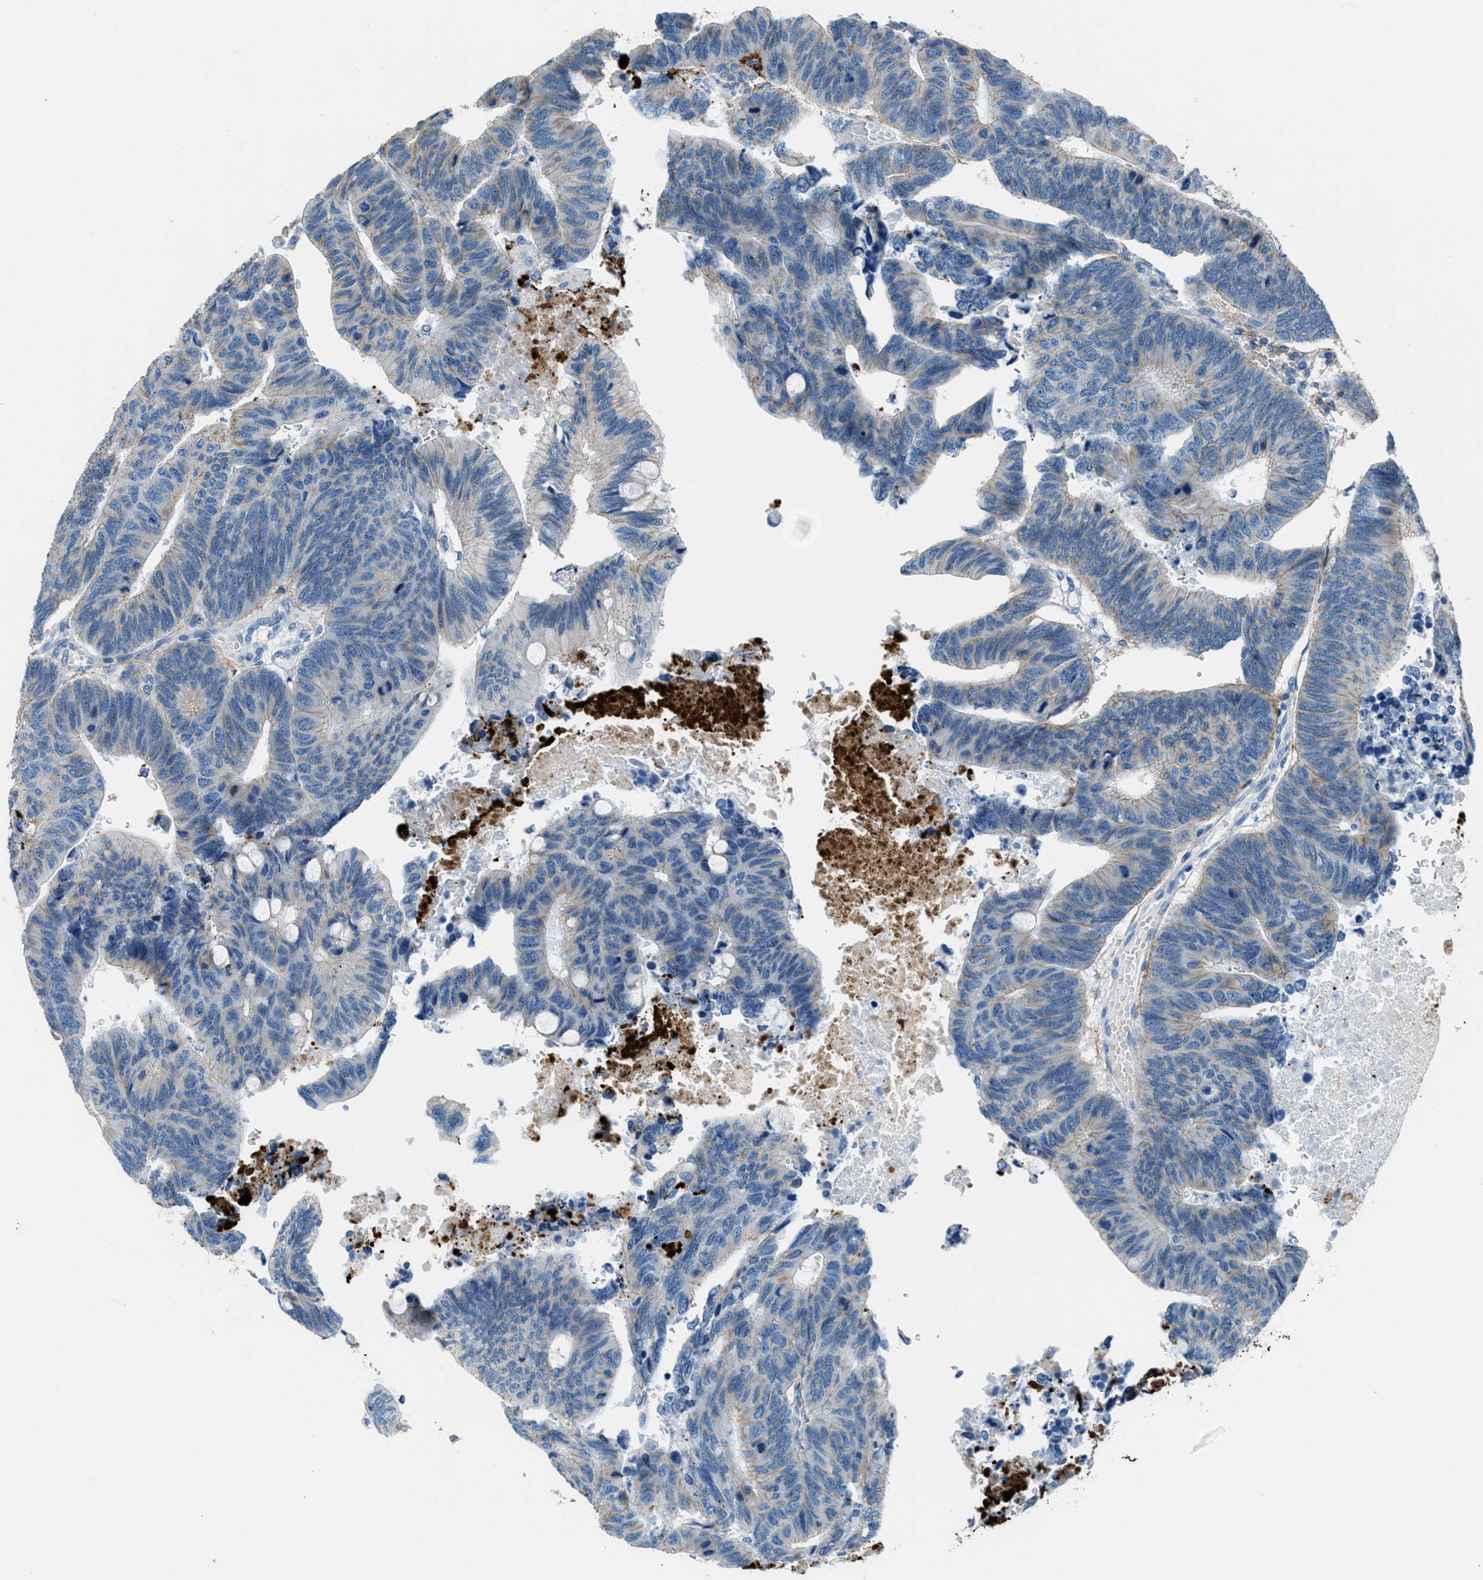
{"staining": {"intensity": "weak", "quantity": "<25%", "location": "cytoplasmic/membranous"}, "tissue": "colorectal cancer", "cell_type": "Tumor cells", "image_type": "cancer", "snomed": [{"axis": "morphology", "description": "Normal tissue, NOS"}, {"axis": "morphology", "description": "Adenocarcinoma, NOS"}, {"axis": "topography", "description": "Rectum"}, {"axis": "topography", "description": "Peripheral nerve tissue"}], "caption": "Tumor cells are negative for protein expression in human colorectal adenocarcinoma. Nuclei are stained in blue.", "gene": "FBN1", "patient": {"sex": "male", "age": 92}}